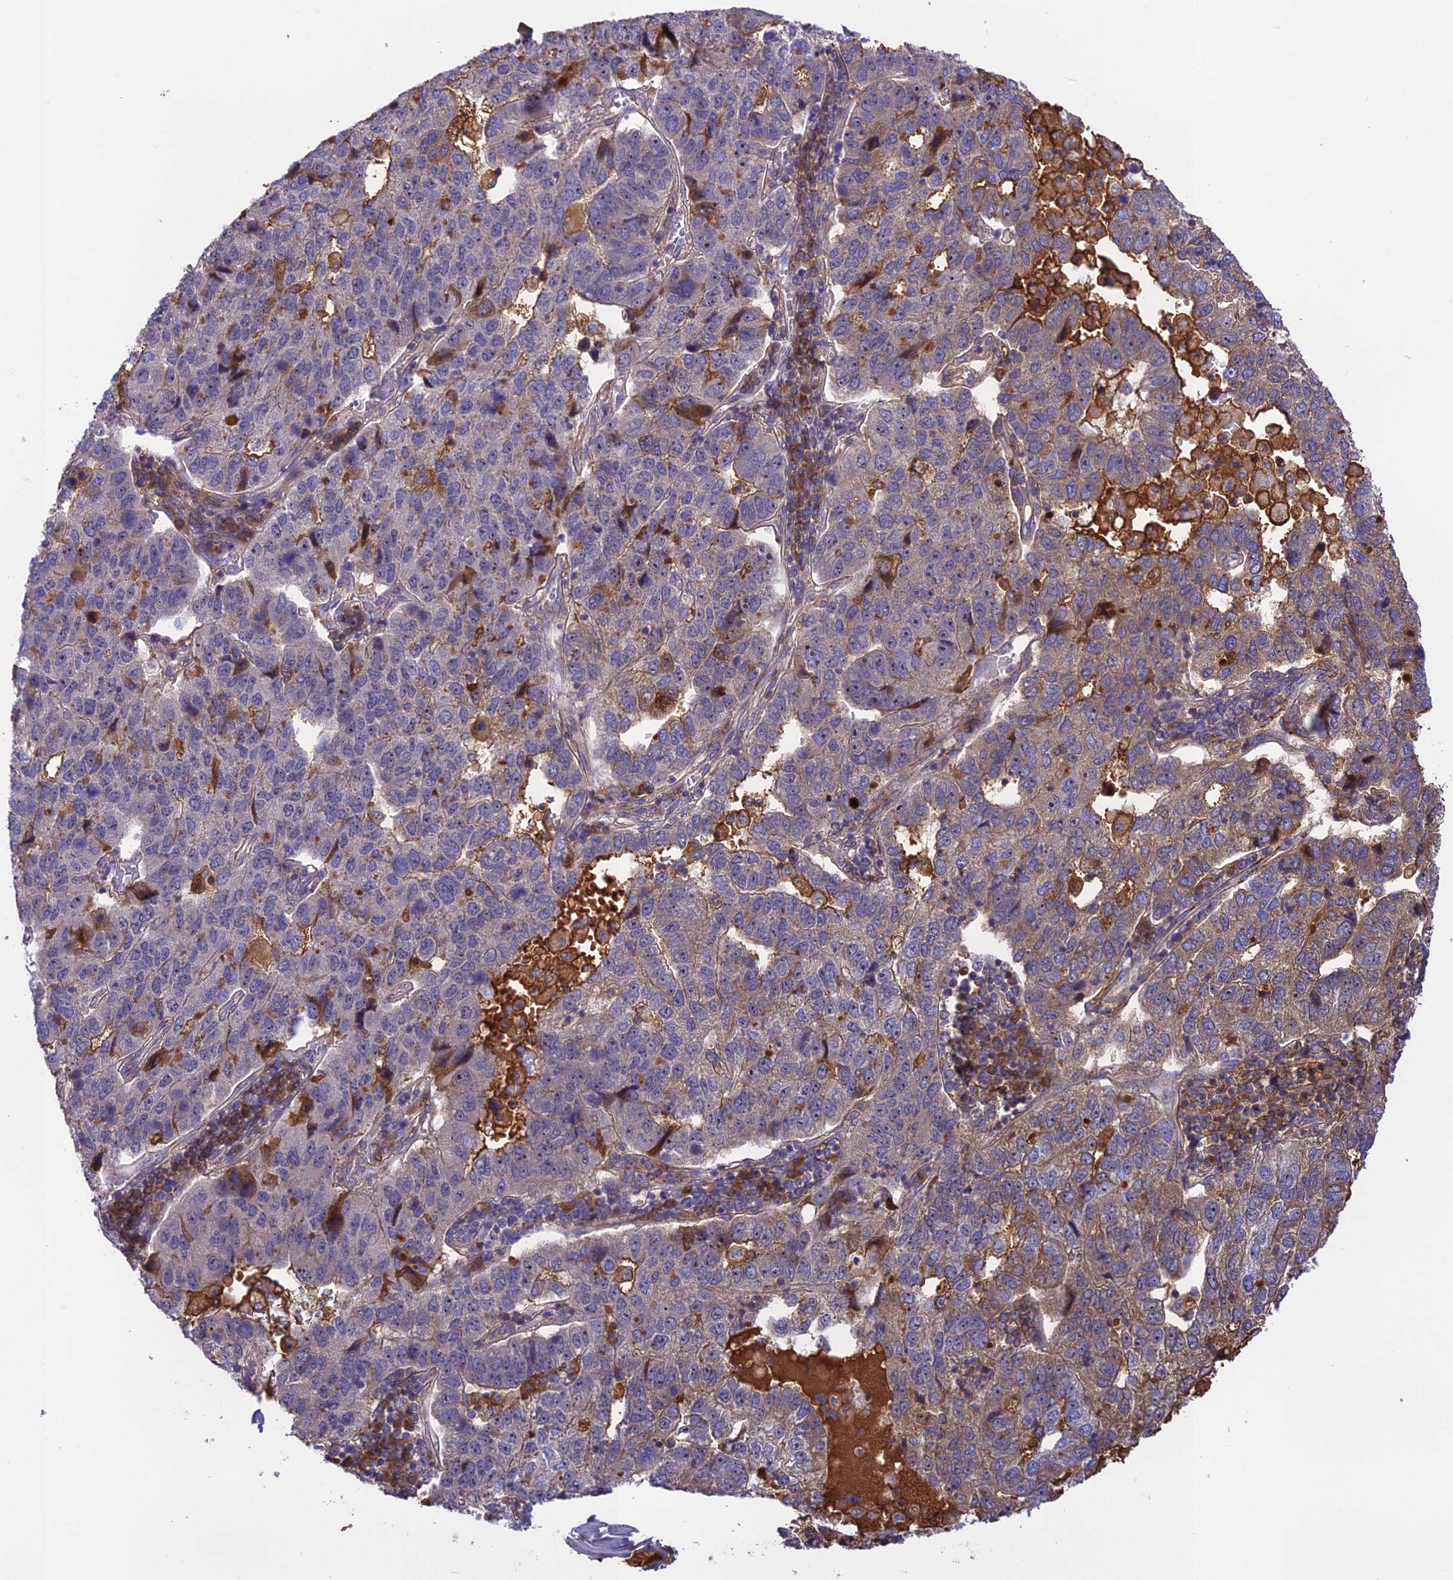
{"staining": {"intensity": "moderate", "quantity": "25%-75%", "location": "cytoplasmic/membranous"}, "tissue": "pancreatic cancer", "cell_type": "Tumor cells", "image_type": "cancer", "snomed": [{"axis": "morphology", "description": "Adenocarcinoma, NOS"}, {"axis": "topography", "description": "Pancreas"}], "caption": "Adenocarcinoma (pancreatic) was stained to show a protein in brown. There is medium levels of moderate cytoplasmic/membranous staining in approximately 25%-75% of tumor cells.", "gene": "ADO", "patient": {"sex": "female", "age": 61}}